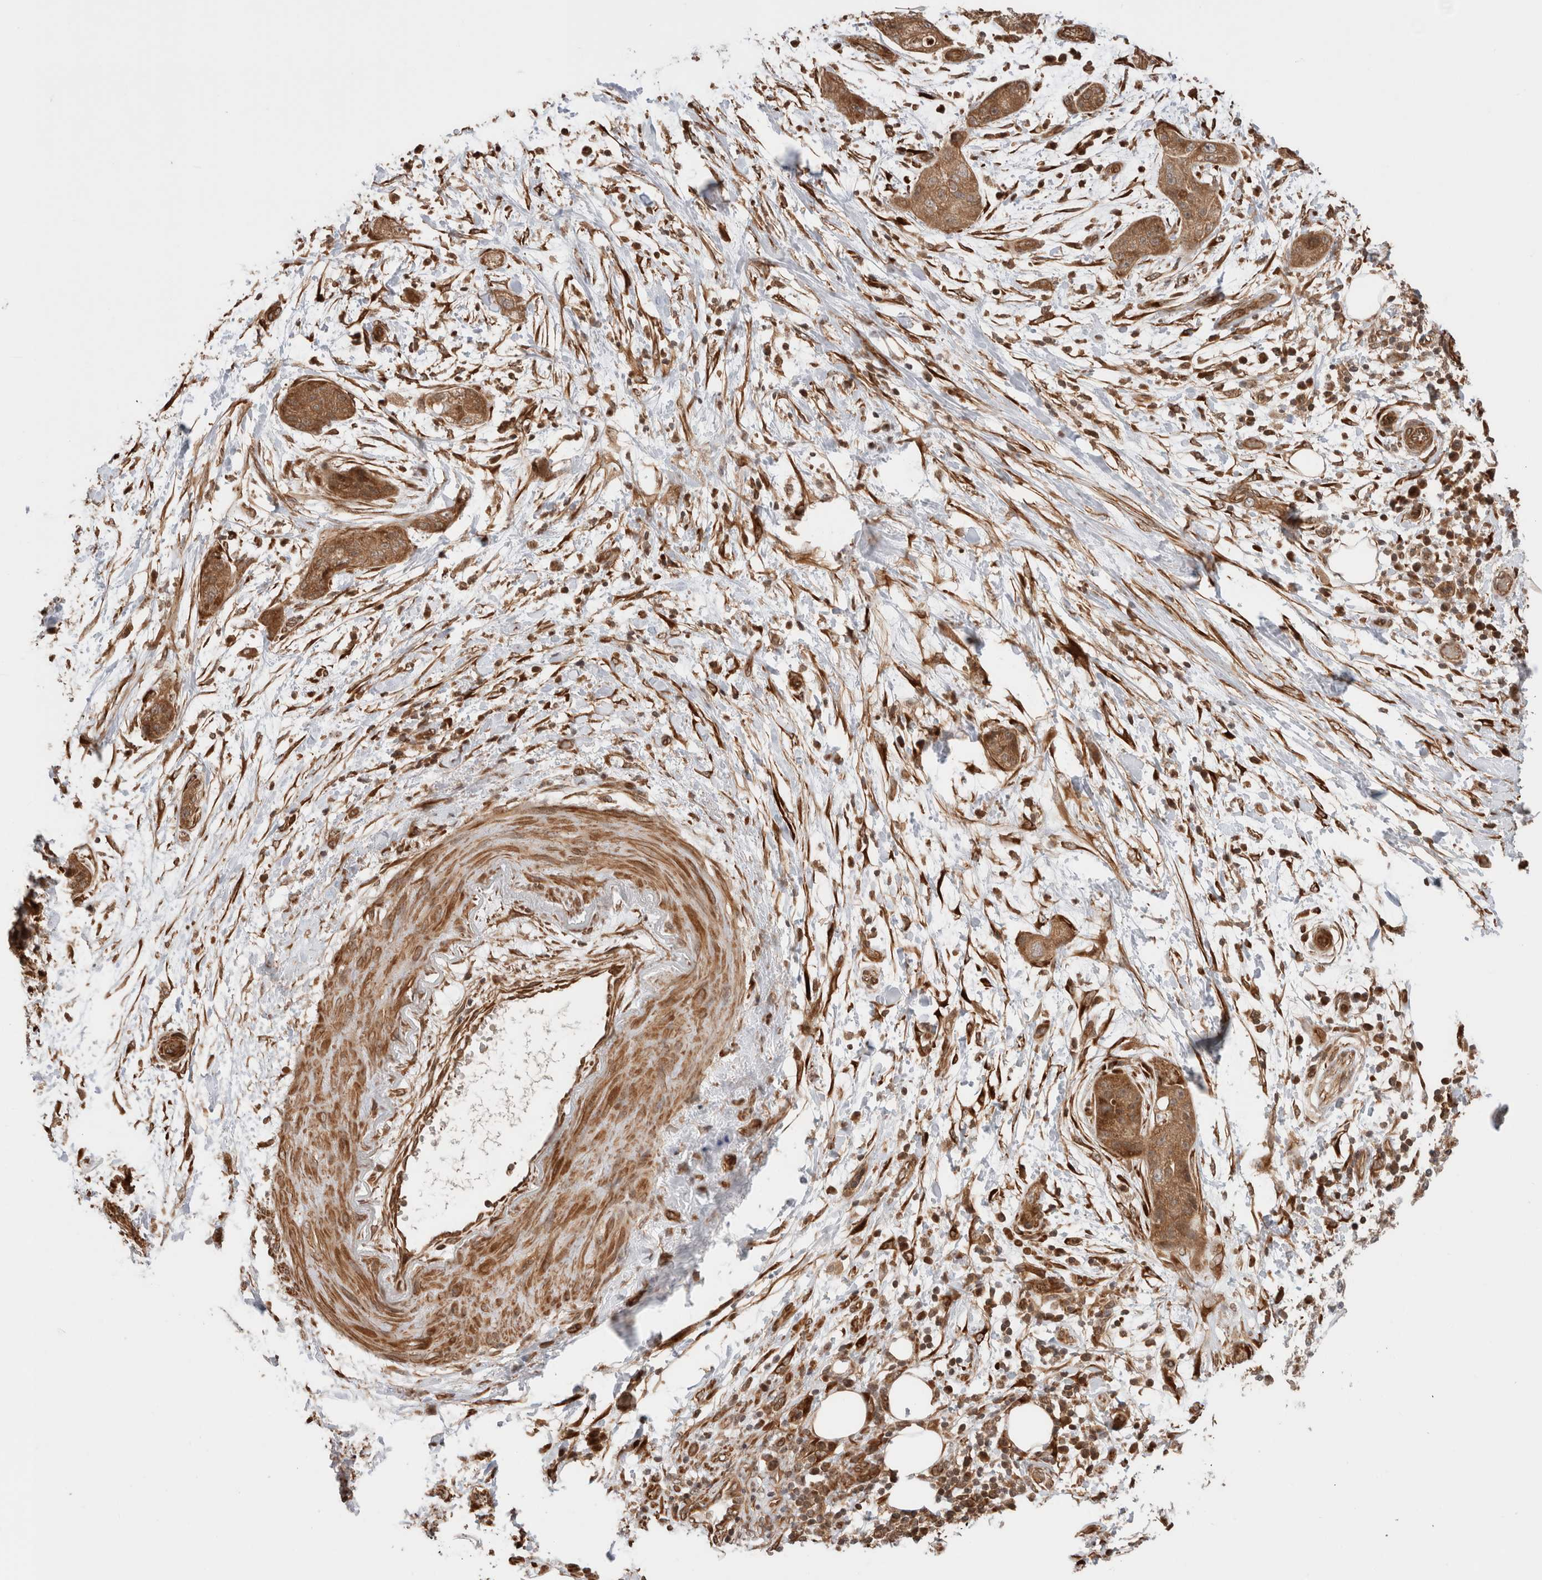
{"staining": {"intensity": "moderate", "quantity": ">75%", "location": "cytoplasmic/membranous"}, "tissue": "pancreatic cancer", "cell_type": "Tumor cells", "image_type": "cancer", "snomed": [{"axis": "morphology", "description": "Adenocarcinoma, NOS"}, {"axis": "topography", "description": "Pancreas"}], "caption": "An immunohistochemistry micrograph of neoplastic tissue is shown. Protein staining in brown highlights moderate cytoplasmic/membranous positivity in pancreatic cancer within tumor cells.", "gene": "ZNF649", "patient": {"sex": "female", "age": 78}}